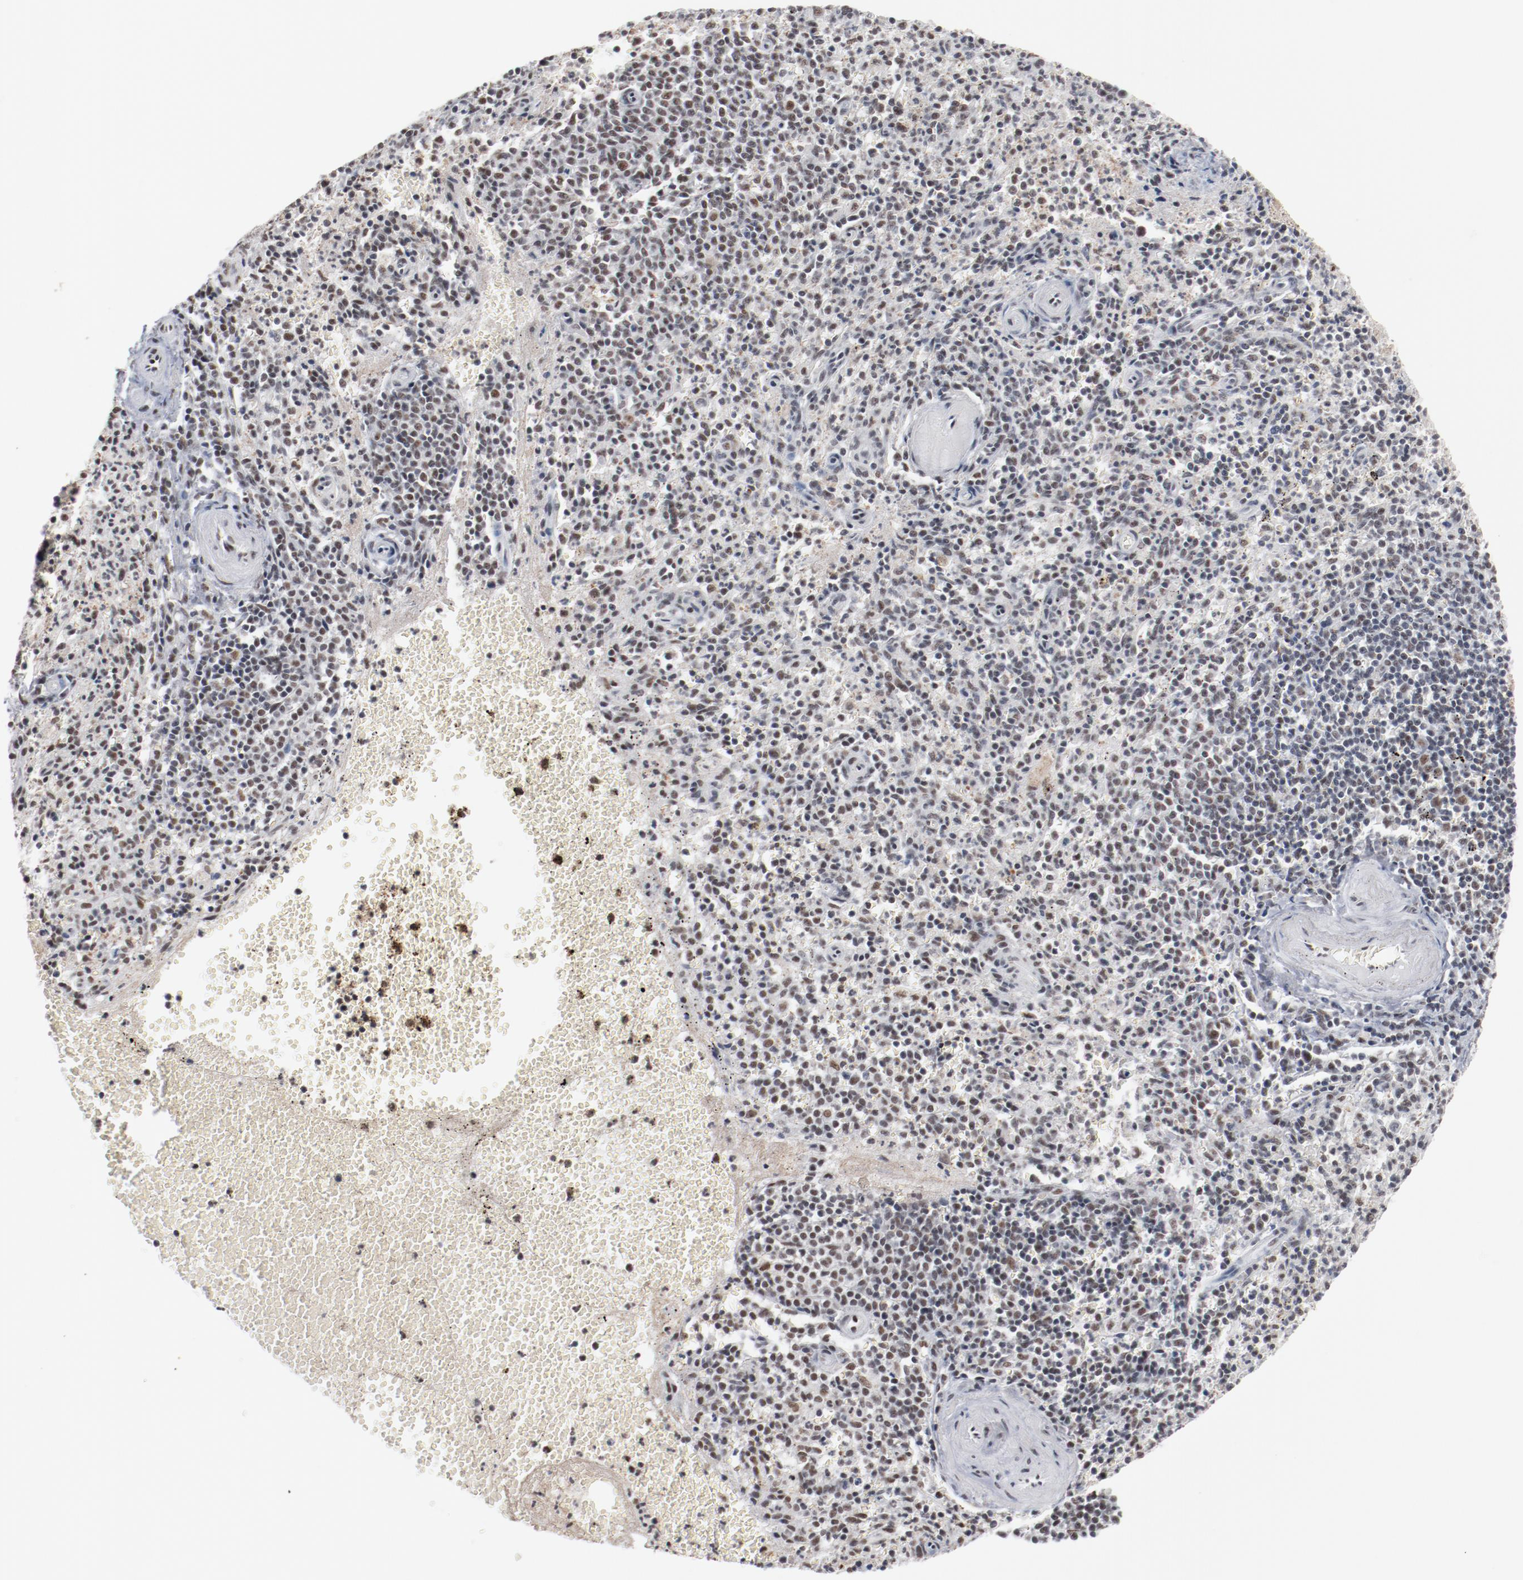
{"staining": {"intensity": "moderate", "quantity": "25%-75%", "location": "nuclear"}, "tissue": "spleen", "cell_type": "Cells in red pulp", "image_type": "normal", "snomed": [{"axis": "morphology", "description": "Normal tissue, NOS"}, {"axis": "topography", "description": "Spleen"}], "caption": "Immunohistochemistry image of normal spleen stained for a protein (brown), which exhibits medium levels of moderate nuclear expression in about 25%-75% of cells in red pulp.", "gene": "BUB3", "patient": {"sex": "male", "age": 72}}